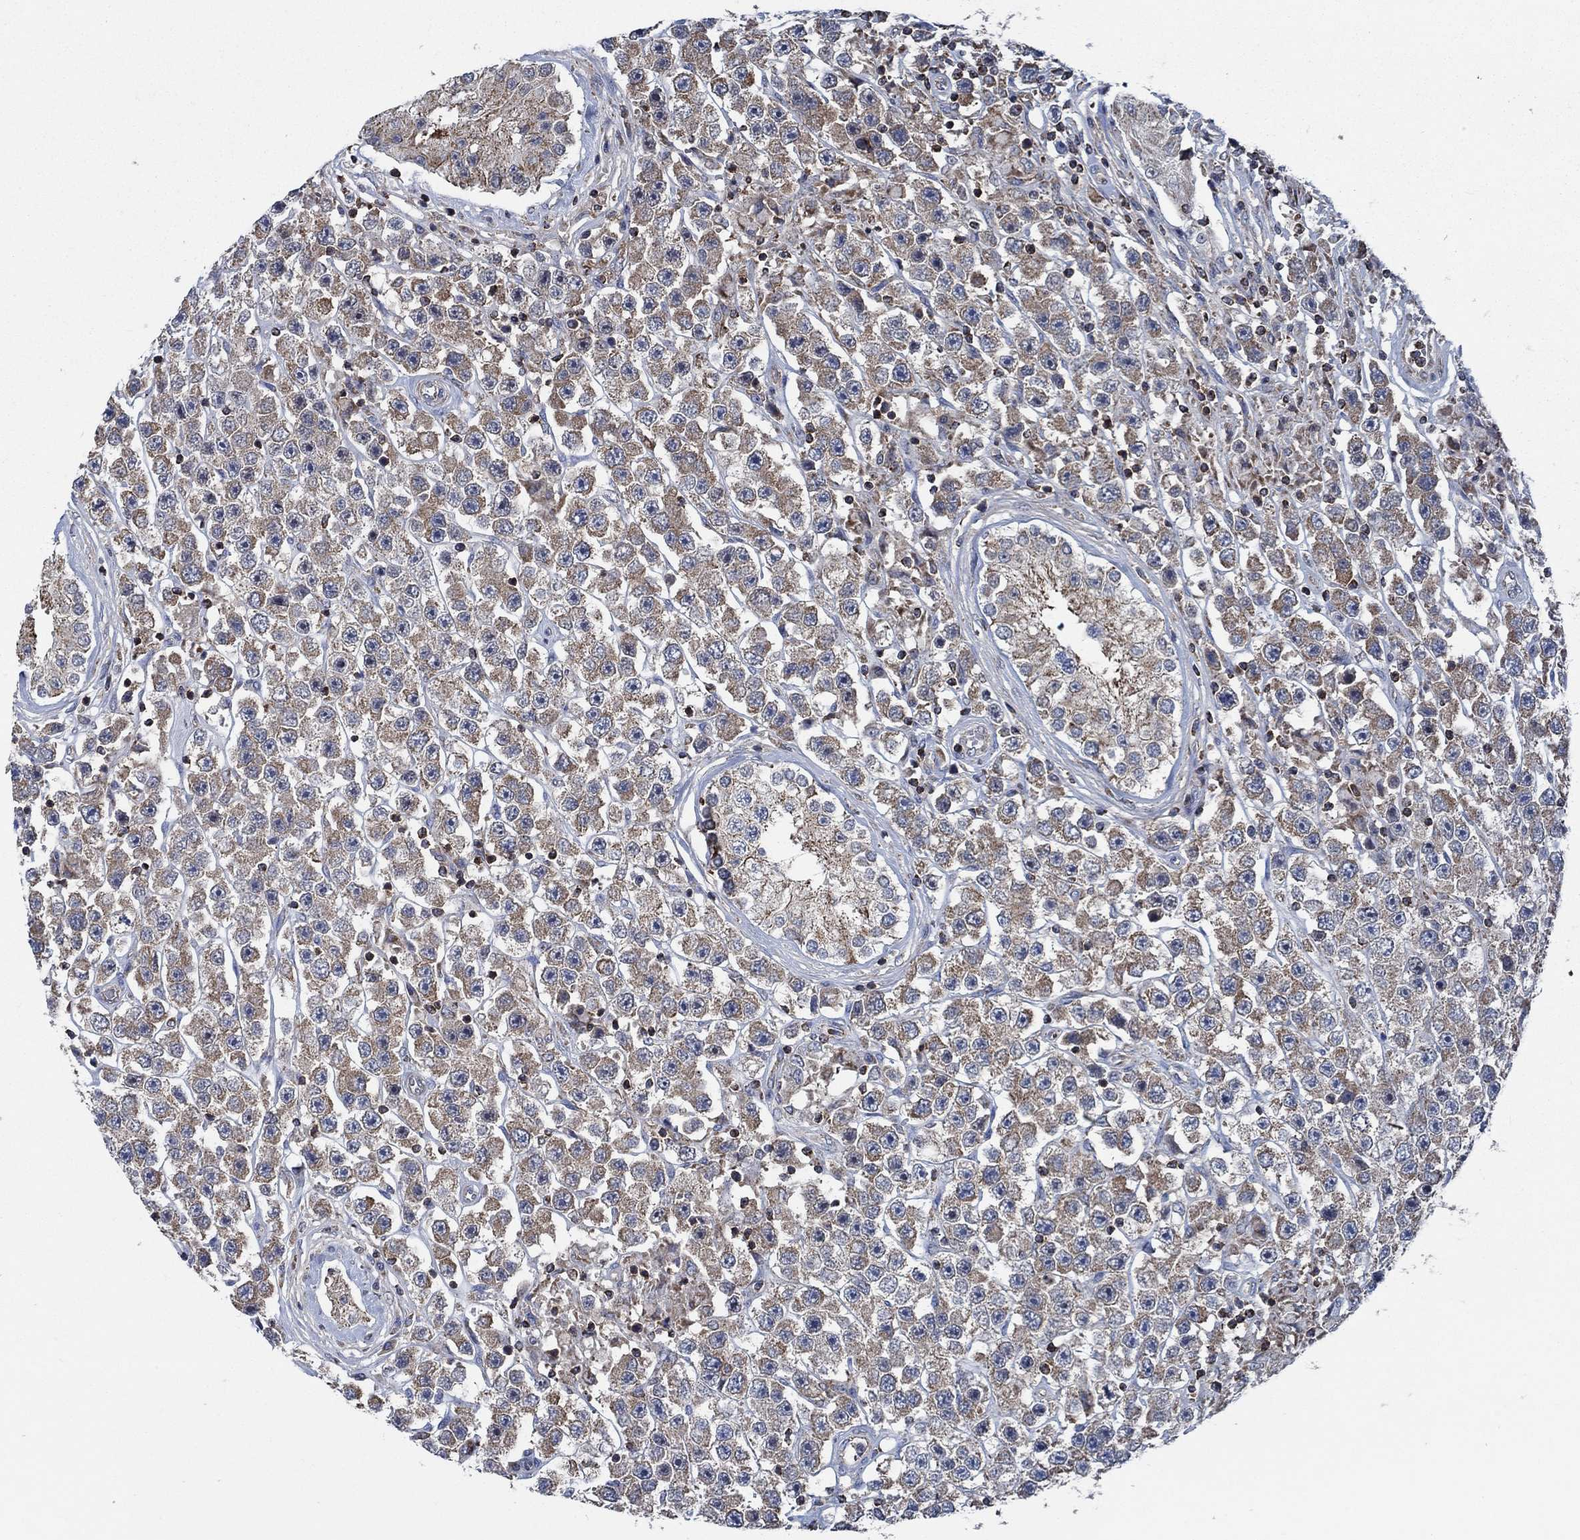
{"staining": {"intensity": "moderate", "quantity": "25%-75%", "location": "cytoplasmic/membranous"}, "tissue": "testis cancer", "cell_type": "Tumor cells", "image_type": "cancer", "snomed": [{"axis": "morphology", "description": "Seminoma, NOS"}, {"axis": "topography", "description": "Testis"}], "caption": "IHC image of neoplastic tissue: human testis seminoma stained using IHC displays medium levels of moderate protein expression localized specifically in the cytoplasmic/membranous of tumor cells, appearing as a cytoplasmic/membranous brown color.", "gene": "STXBP6", "patient": {"sex": "male", "age": 45}}